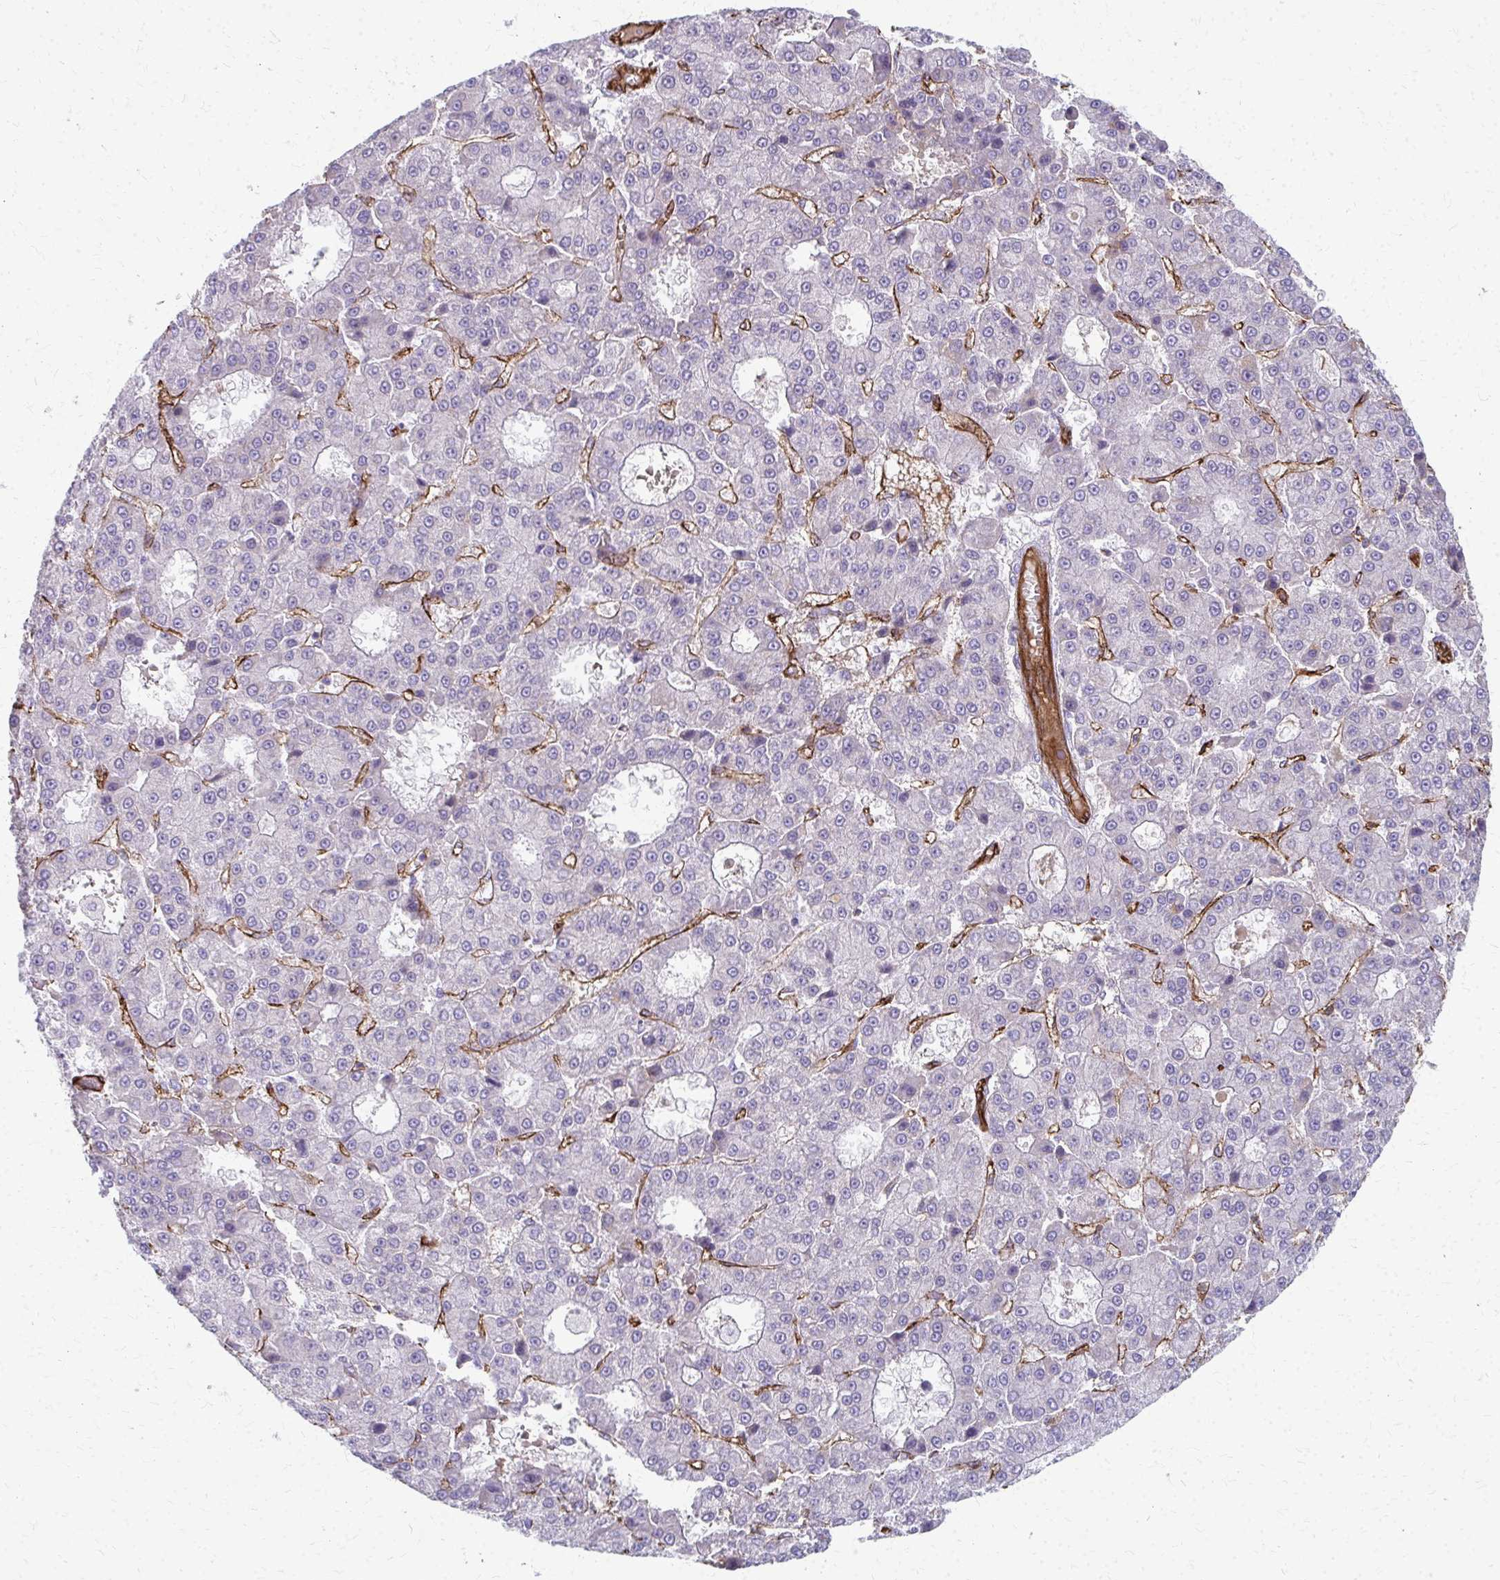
{"staining": {"intensity": "negative", "quantity": "none", "location": "none"}, "tissue": "liver cancer", "cell_type": "Tumor cells", "image_type": "cancer", "snomed": [{"axis": "morphology", "description": "Carcinoma, Hepatocellular, NOS"}, {"axis": "topography", "description": "Liver"}], "caption": "This is a histopathology image of immunohistochemistry (IHC) staining of liver cancer, which shows no staining in tumor cells. (DAB (3,3'-diaminobenzidine) immunohistochemistry with hematoxylin counter stain).", "gene": "ADIPOQ", "patient": {"sex": "male", "age": 70}}